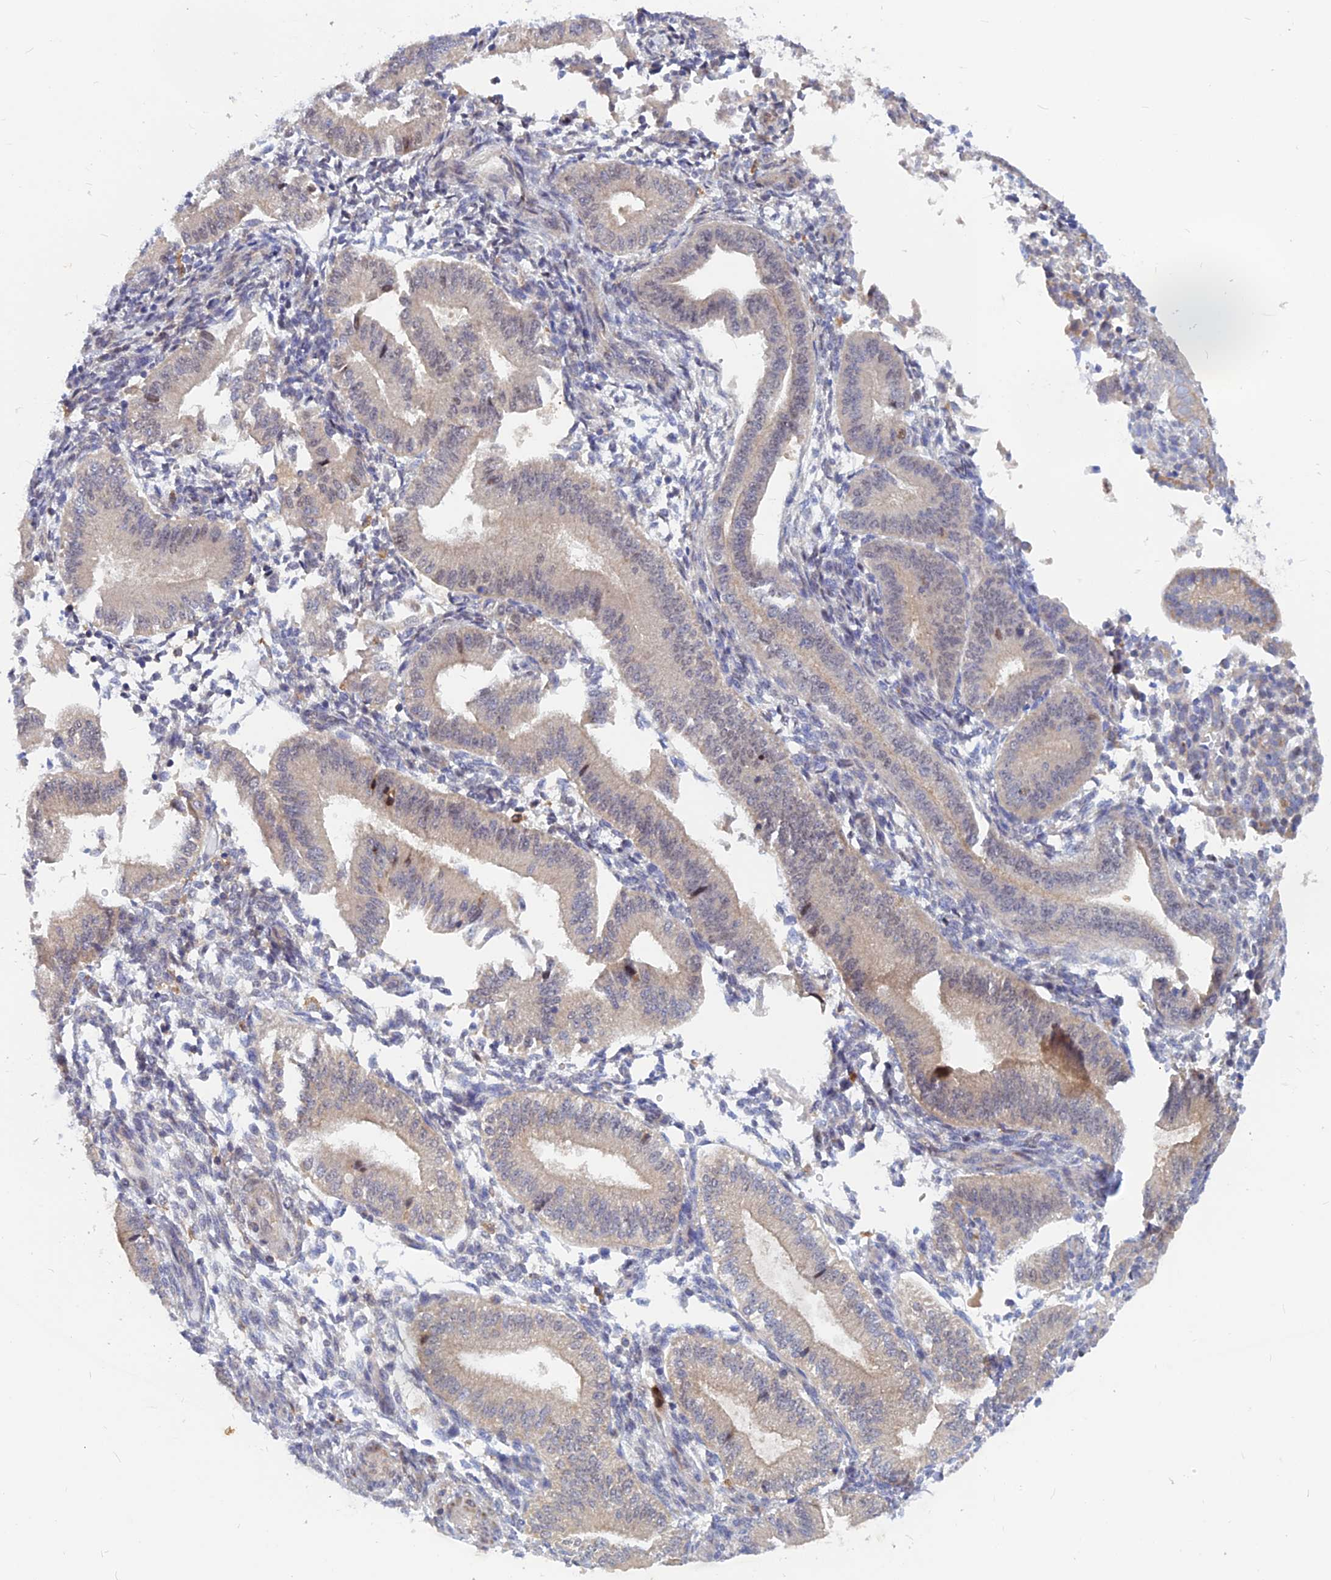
{"staining": {"intensity": "negative", "quantity": "none", "location": "none"}, "tissue": "endometrium", "cell_type": "Cells in endometrial stroma", "image_type": "normal", "snomed": [{"axis": "morphology", "description": "Normal tissue, NOS"}, {"axis": "topography", "description": "Endometrium"}], "caption": "Benign endometrium was stained to show a protein in brown. There is no significant staining in cells in endometrial stroma. (DAB (3,3'-diaminobenzidine) immunohistochemistry (IHC) with hematoxylin counter stain).", "gene": "DNAJC16", "patient": {"sex": "female", "age": 39}}